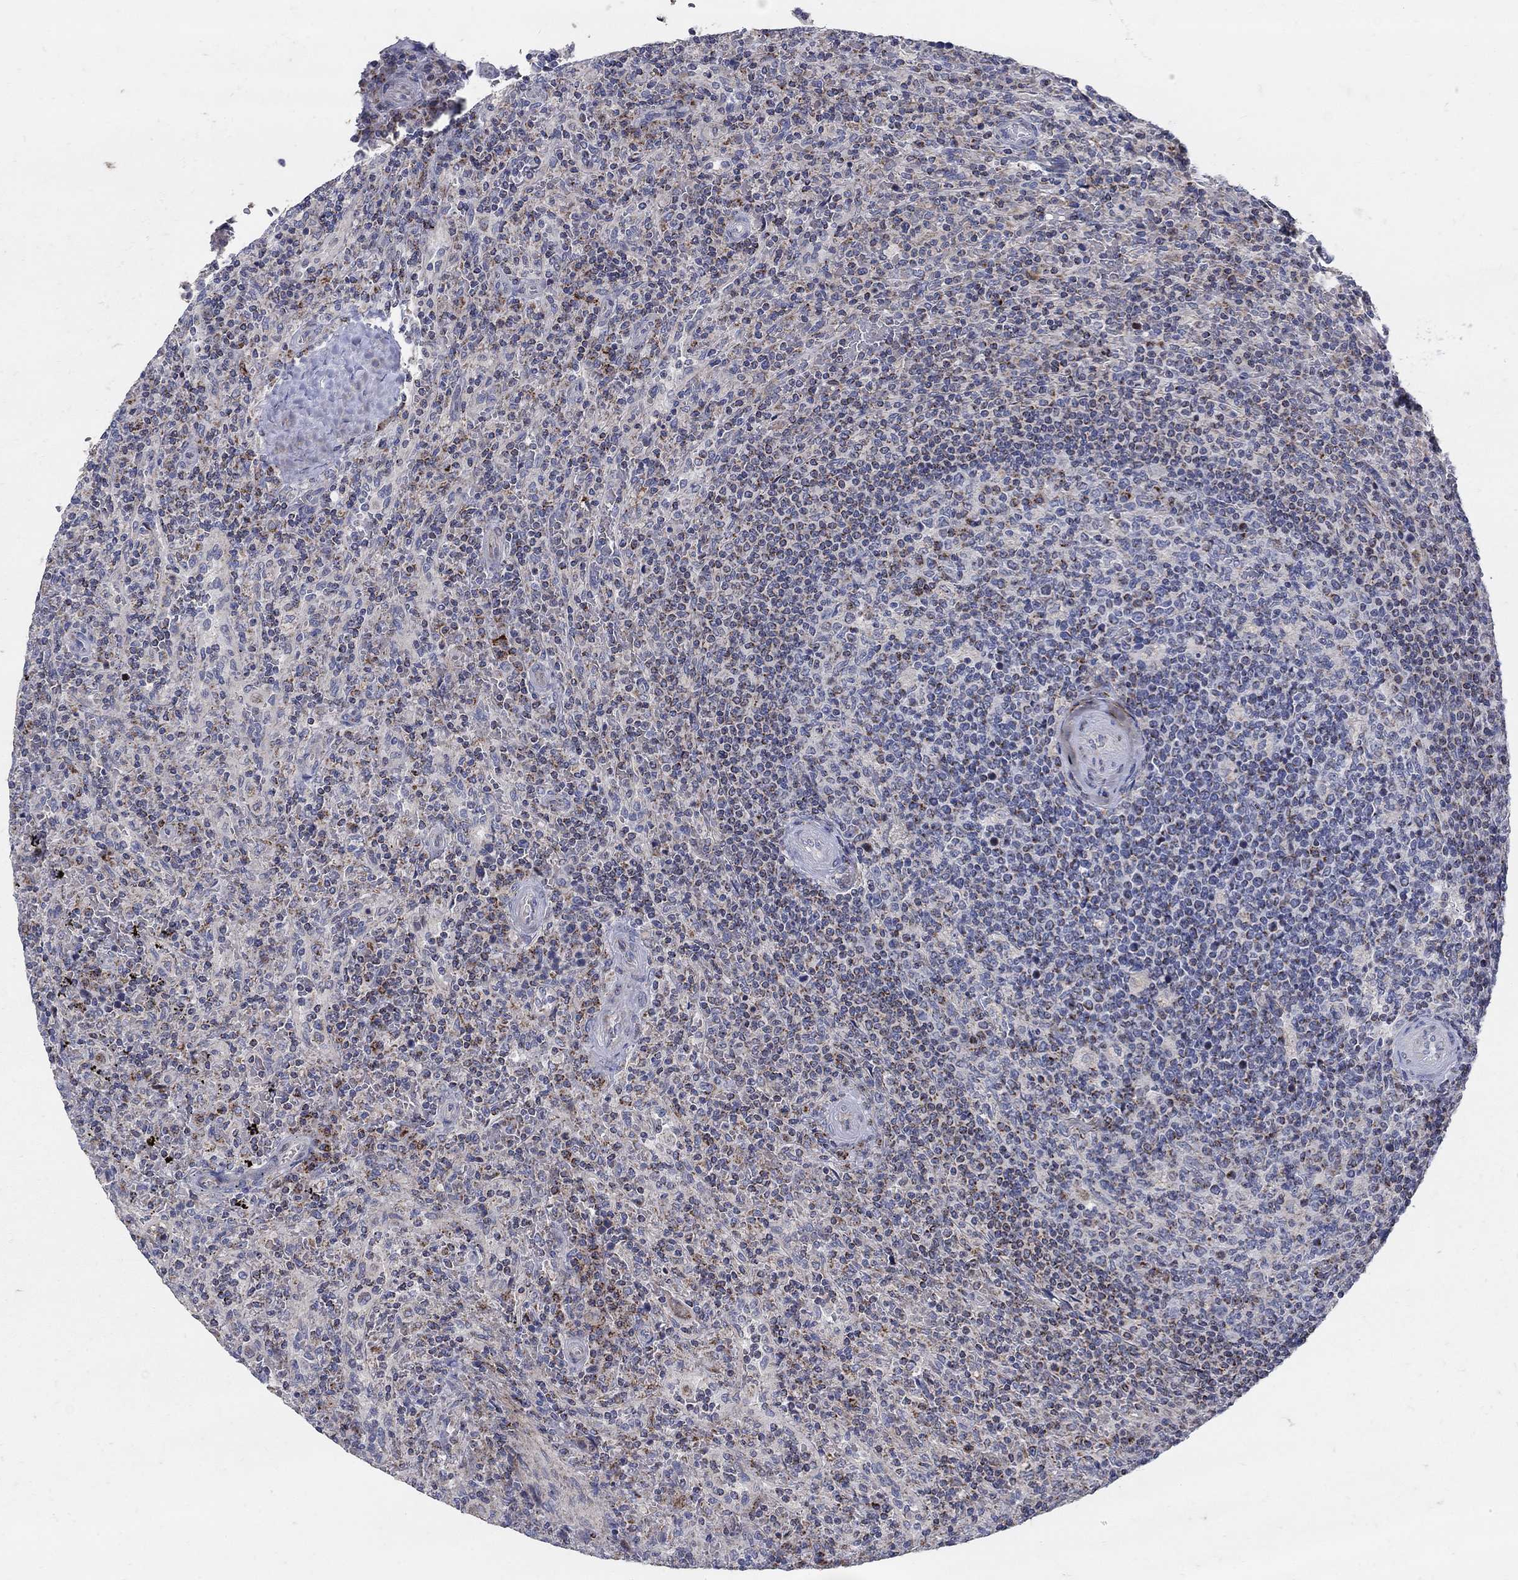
{"staining": {"intensity": "strong", "quantity": "<25%", "location": "cytoplasmic/membranous"}, "tissue": "lymphoma", "cell_type": "Tumor cells", "image_type": "cancer", "snomed": [{"axis": "morphology", "description": "Malignant lymphoma, non-Hodgkin's type, Low grade"}, {"axis": "topography", "description": "Spleen"}], "caption": "Immunohistochemistry of malignant lymphoma, non-Hodgkin's type (low-grade) displays medium levels of strong cytoplasmic/membranous positivity in approximately <25% of tumor cells.", "gene": "HMX2", "patient": {"sex": "male", "age": 62}}